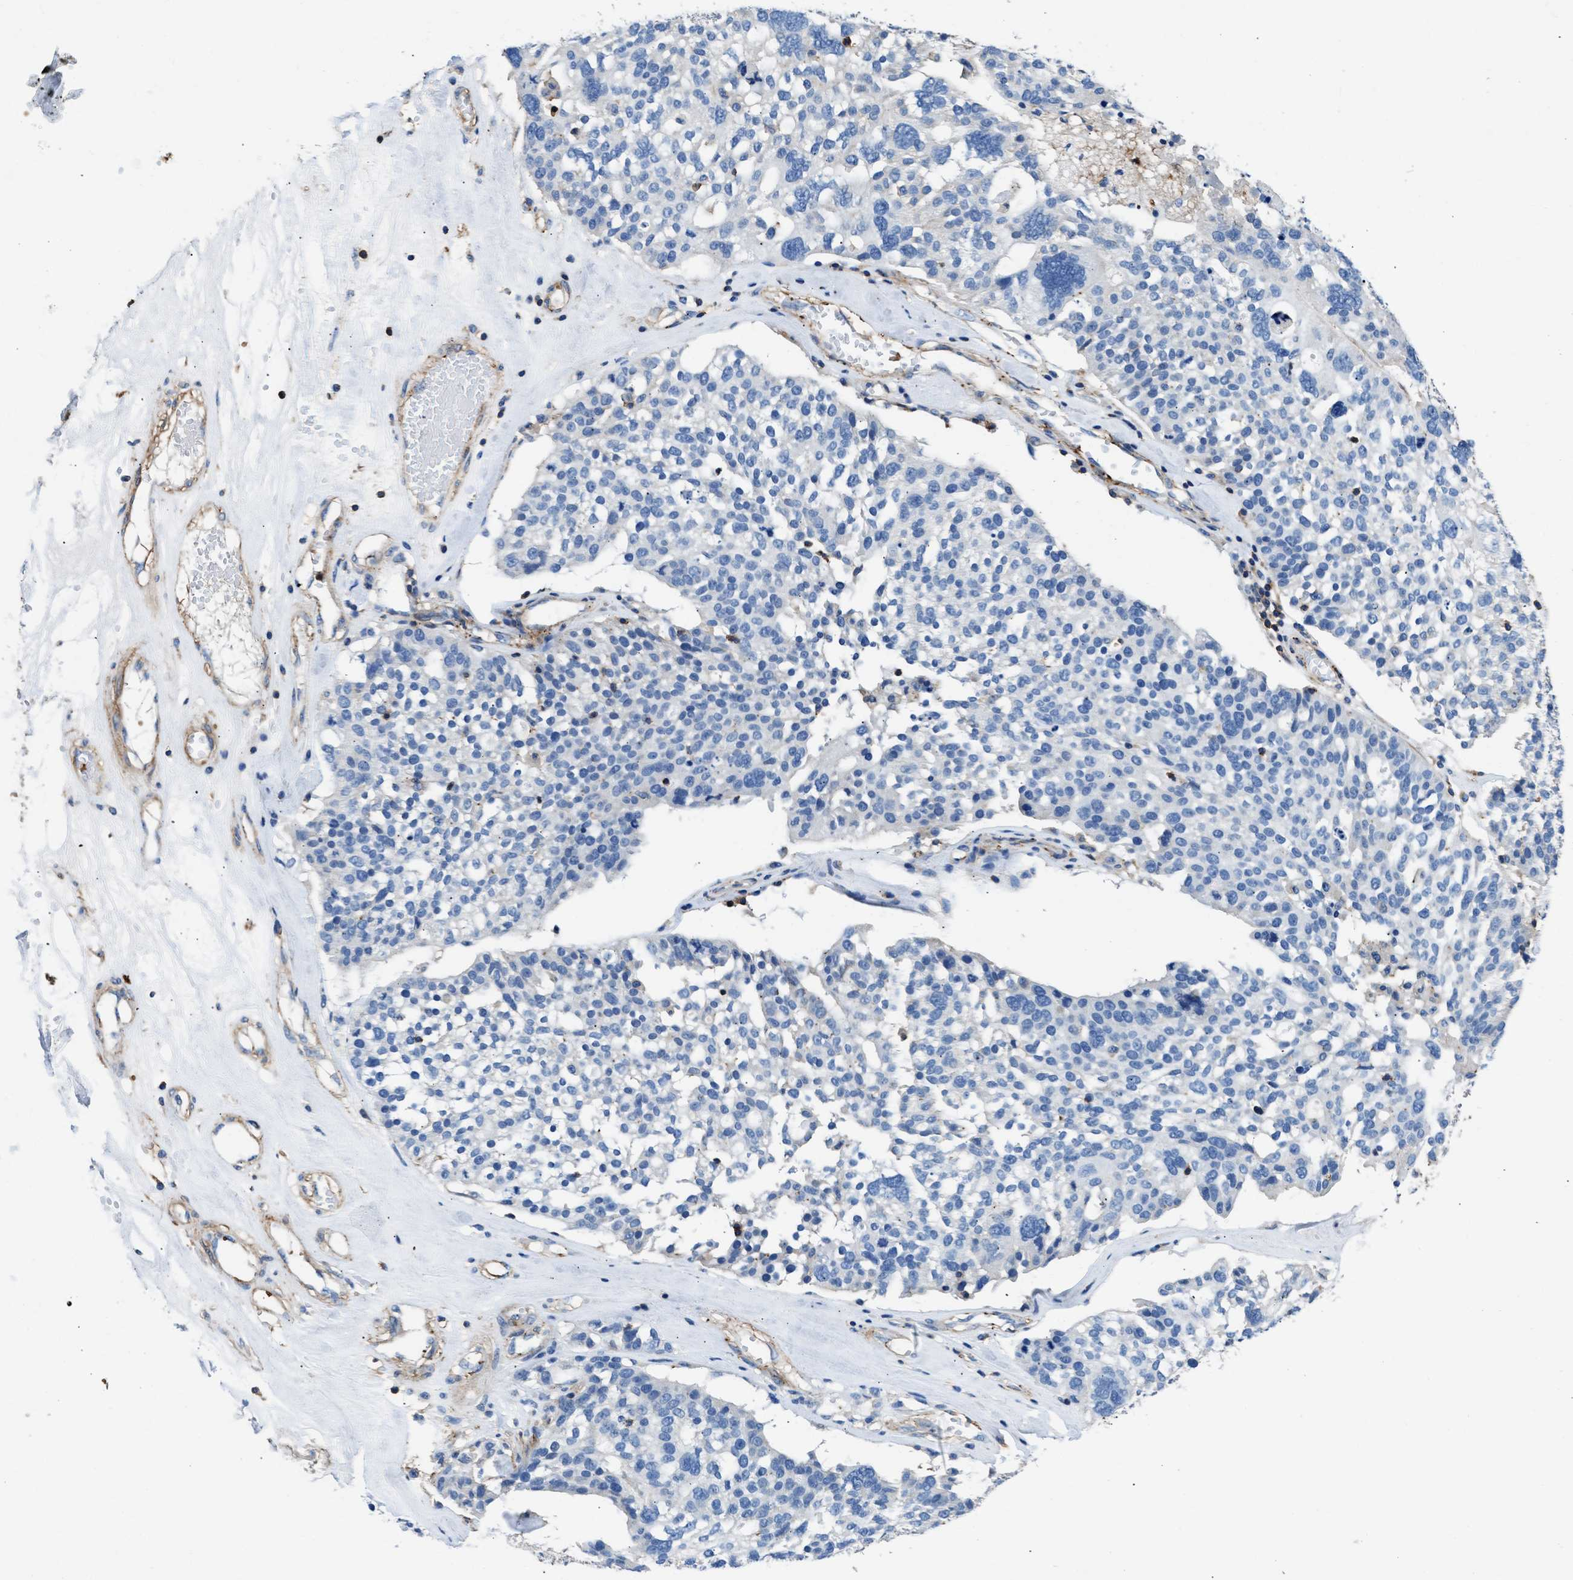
{"staining": {"intensity": "negative", "quantity": "none", "location": "none"}, "tissue": "ovarian cancer", "cell_type": "Tumor cells", "image_type": "cancer", "snomed": [{"axis": "morphology", "description": "Cystadenocarcinoma, serous, NOS"}, {"axis": "topography", "description": "Ovary"}], "caption": "A high-resolution photomicrograph shows immunohistochemistry staining of ovarian cancer, which displays no significant expression in tumor cells.", "gene": "KCNQ4", "patient": {"sex": "female", "age": 59}}